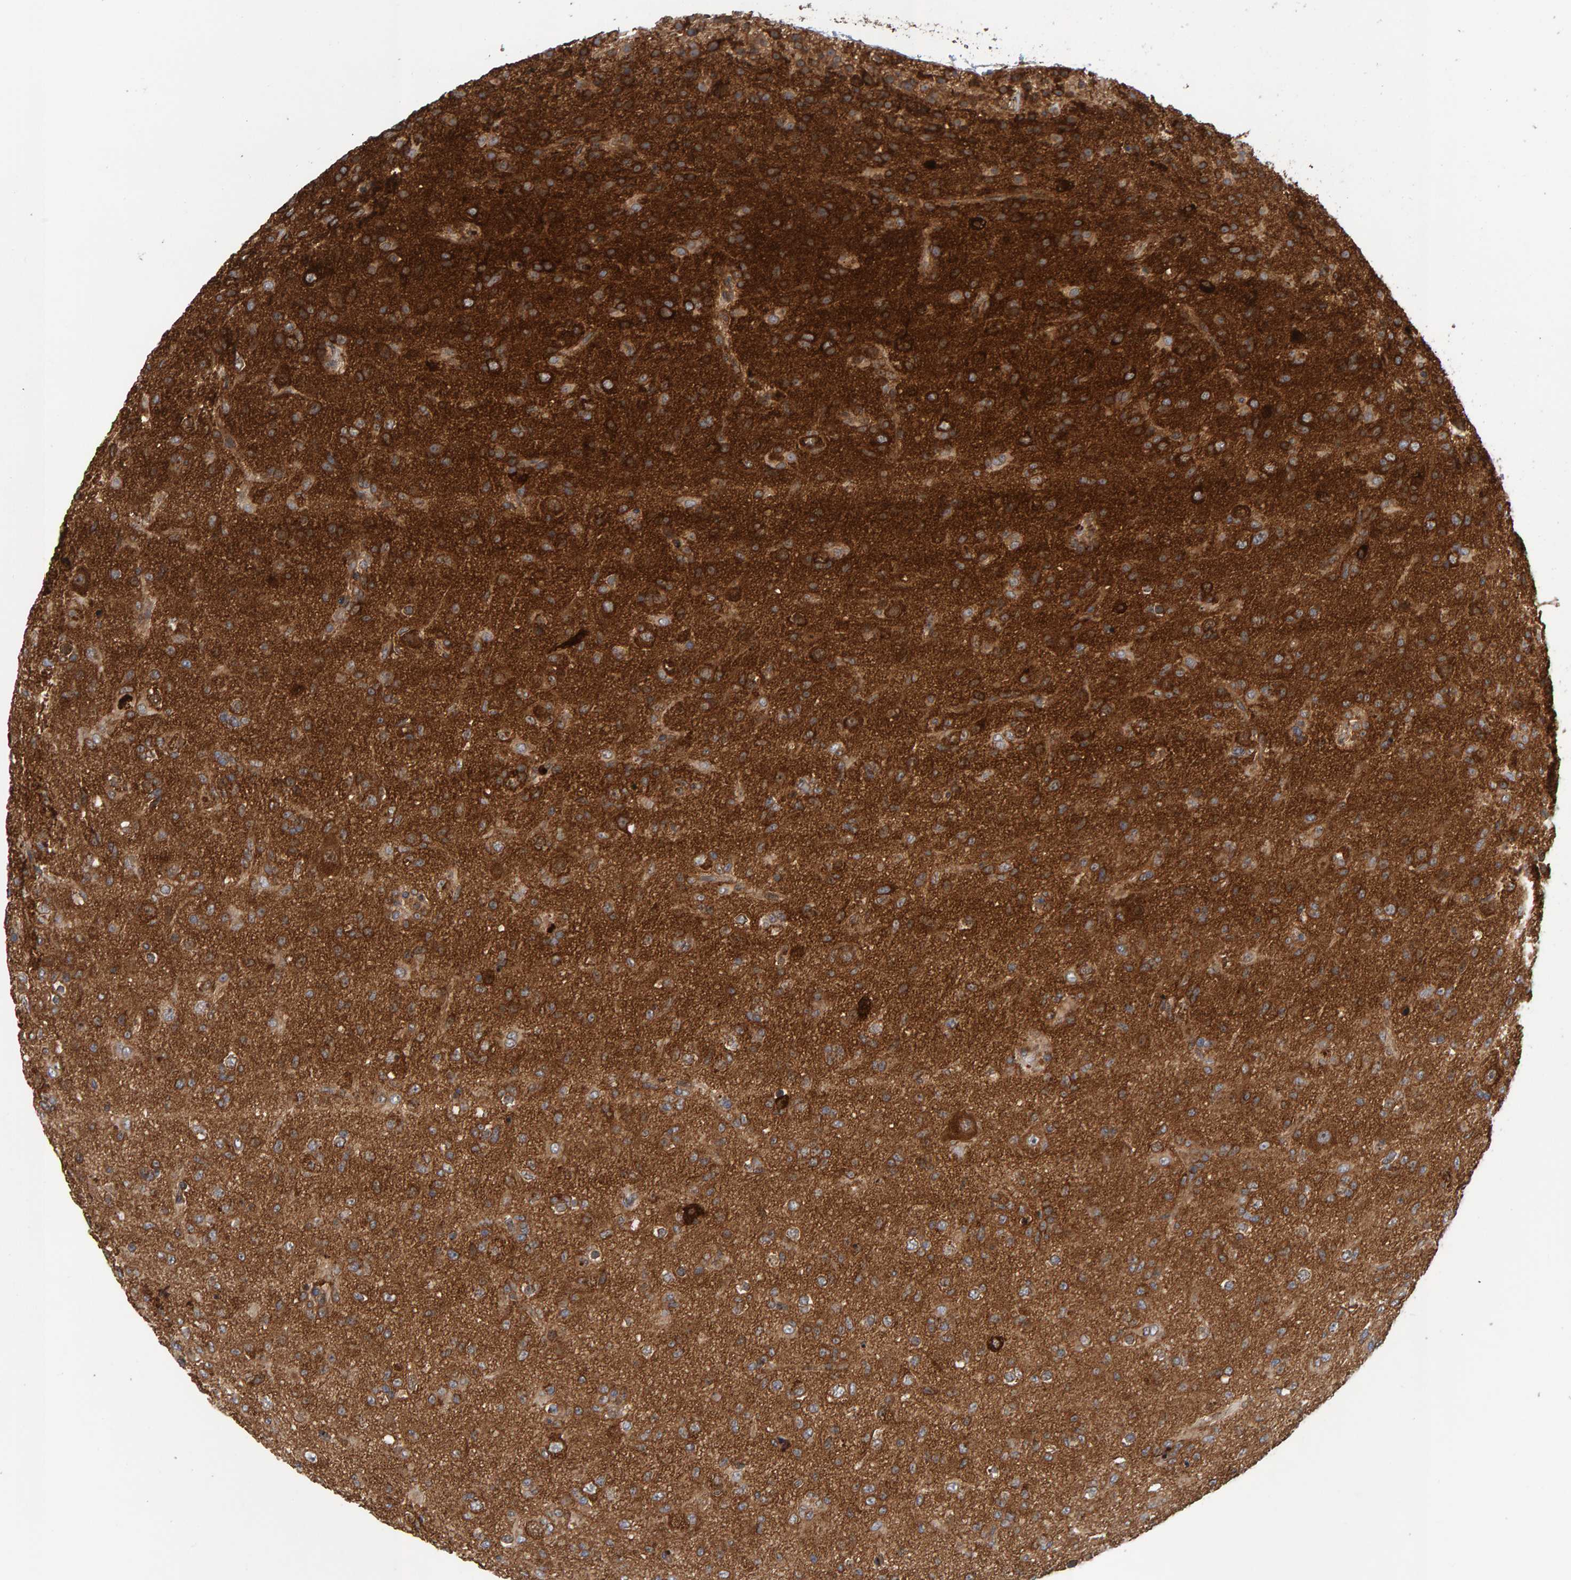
{"staining": {"intensity": "moderate", "quantity": ">75%", "location": "cytoplasmic/membranous"}, "tissue": "glioma", "cell_type": "Tumor cells", "image_type": "cancer", "snomed": [{"axis": "morphology", "description": "Glioma, malignant, Low grade"}, {"axis": "topography", "description": "Brain"}], "caption": "Brown immunohistochemical staining in glioma reveals moderate cytoplasmic/membranous staining in approximately >75% of tumor cells. (Stains: DAB in brown, nuclei in blue, Microscopy: brightfield microscopy at high magnification).", "gene": "BAIAP2", "patient": {"sex": "male", "age": 65}}